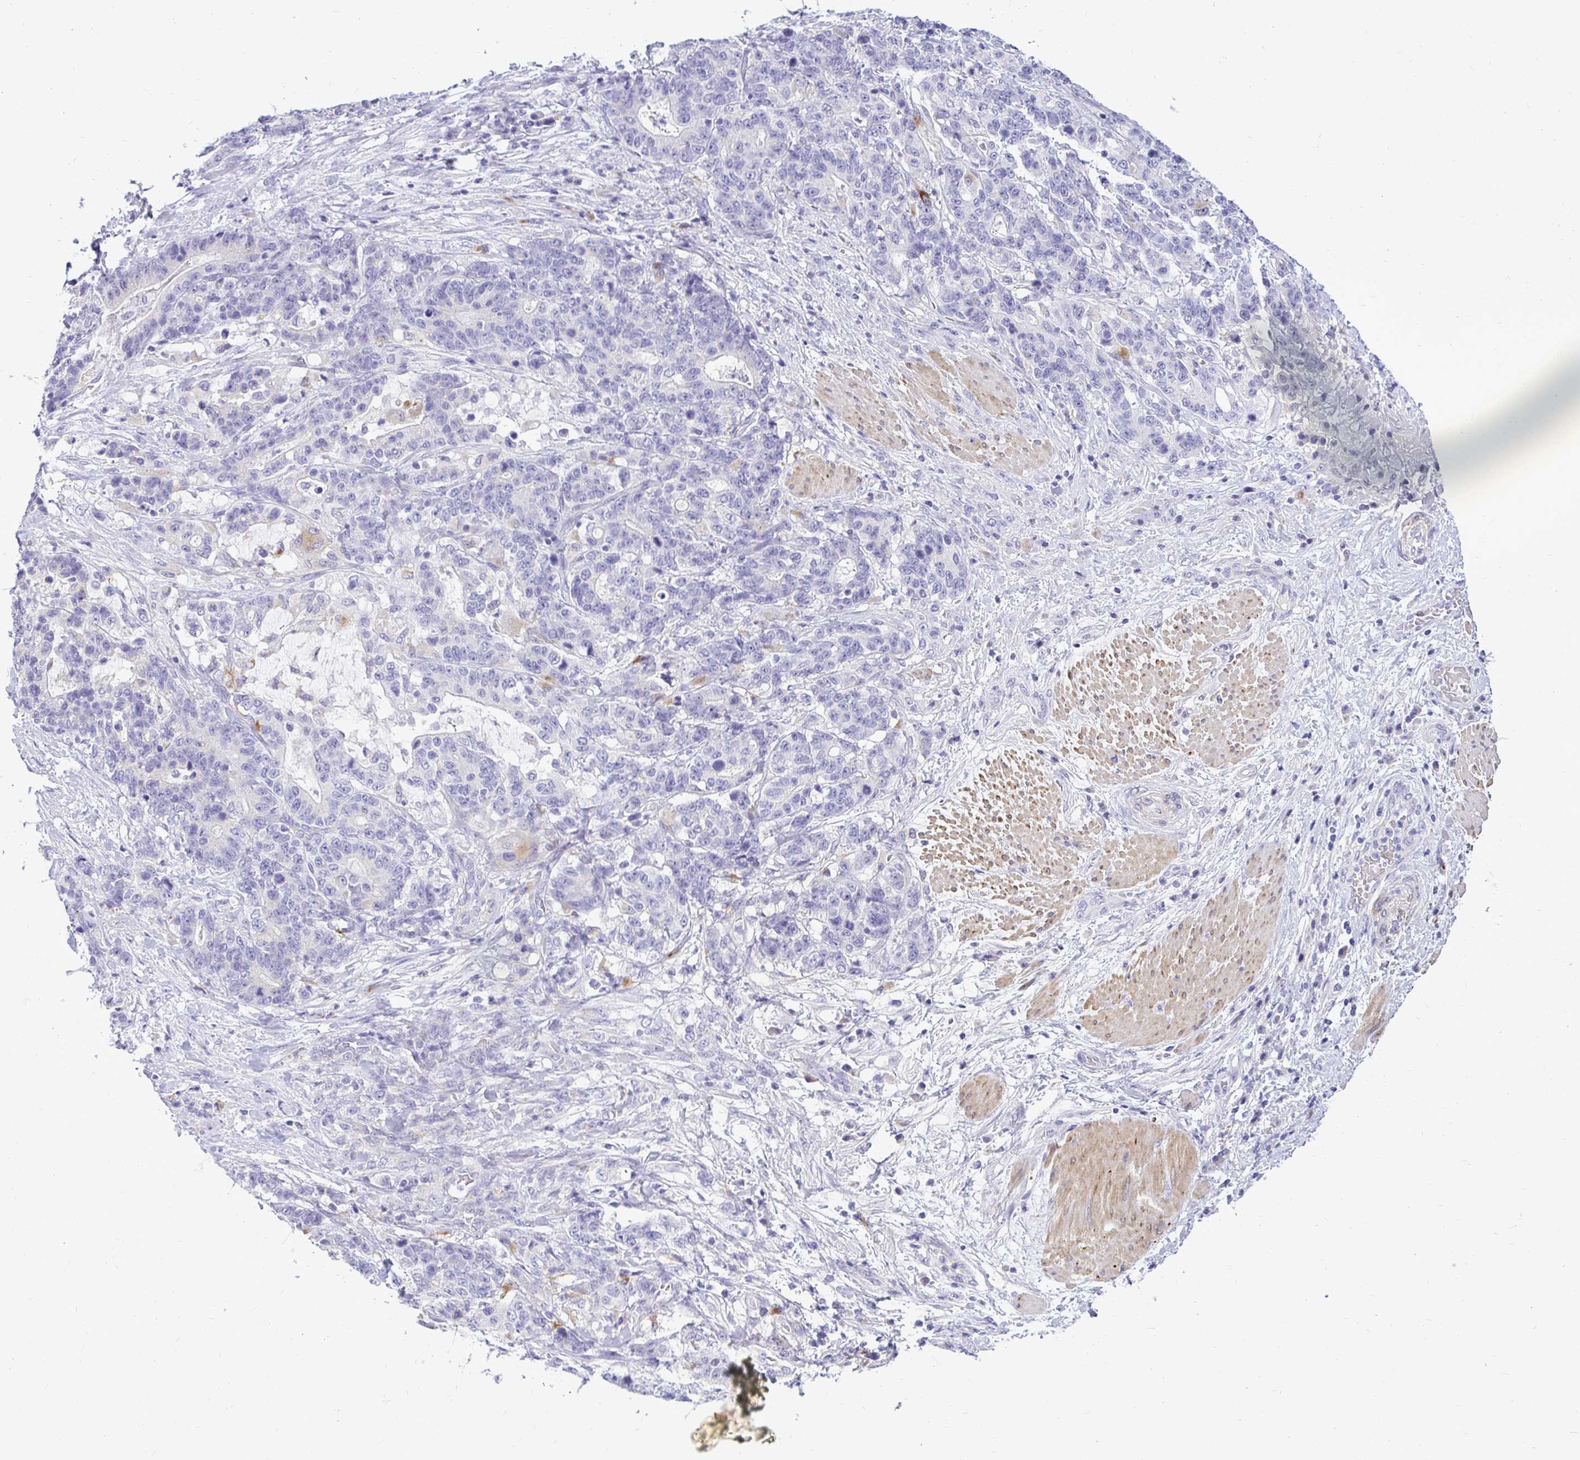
{"staining": {"intensity": "negative", "quantity": "none", "location": "none"}, "tissue": "stomach cancer", "cell_type": "Tumor cells", "image_type": "cancer", "snomed": [{"axis": "morphology", "description": "Normal tissue, NOS"}, {"axis": "morphology", "description": "Adenocarcinoma, NOS"}, {"axis": "topography", "description": "Stomach"}], "caption": "Immunohistochemistry photomicrograph of neoplastic tissue: human stomach adenocarcinoma stained with DAB exhibits no significant protein expression in tumor cells.", "gene": "PKN3", "patient": {"sex": "female", "age": 64}}